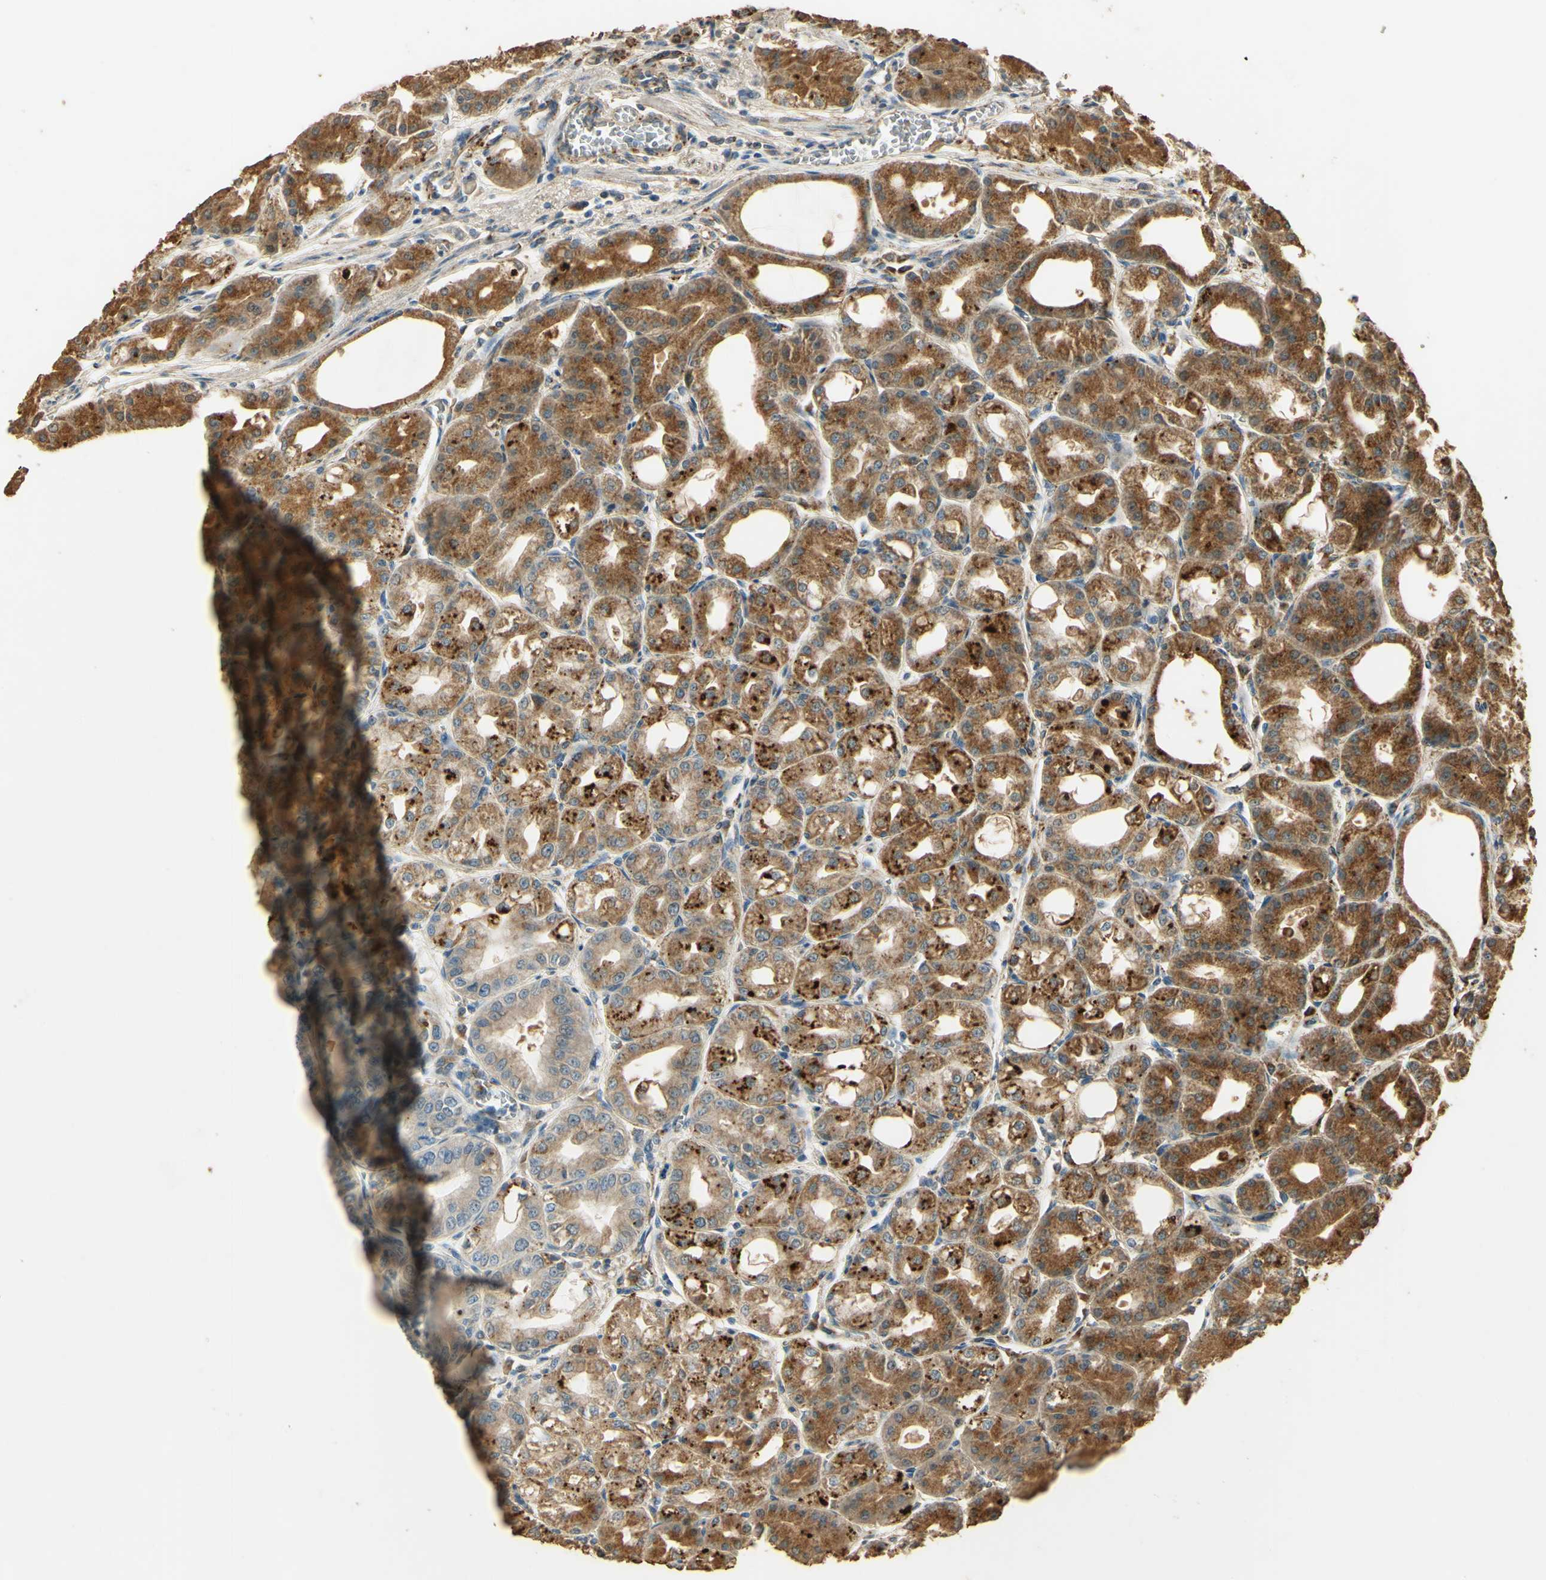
{"staining": {"intensity": "strong", "quantity": "25%-75%", "location": "cytoplasmic/membranous"}, "tissue": "stomach", "cell_type": "Glandular cells", "image_type": "normal", "snomed": [{"axis": "morphology", "description": "Normal tissue, NOS"}, {"axis": "topography", "description": "Stomach, lower"}], "caption": "Immunohistochemical staining of benign stomach reveals strong cytoplasmic/membranous protein staining in approximately 25%-75% of glandular cells. Using DAB (3,3'-diaminobenzidine) (brown) and hematoxylin (blue) stains, captured at high magnification using brightfield microscopy.", "gene": "ARHGEF17", "patient": {"sex": "male", "age": 71}}